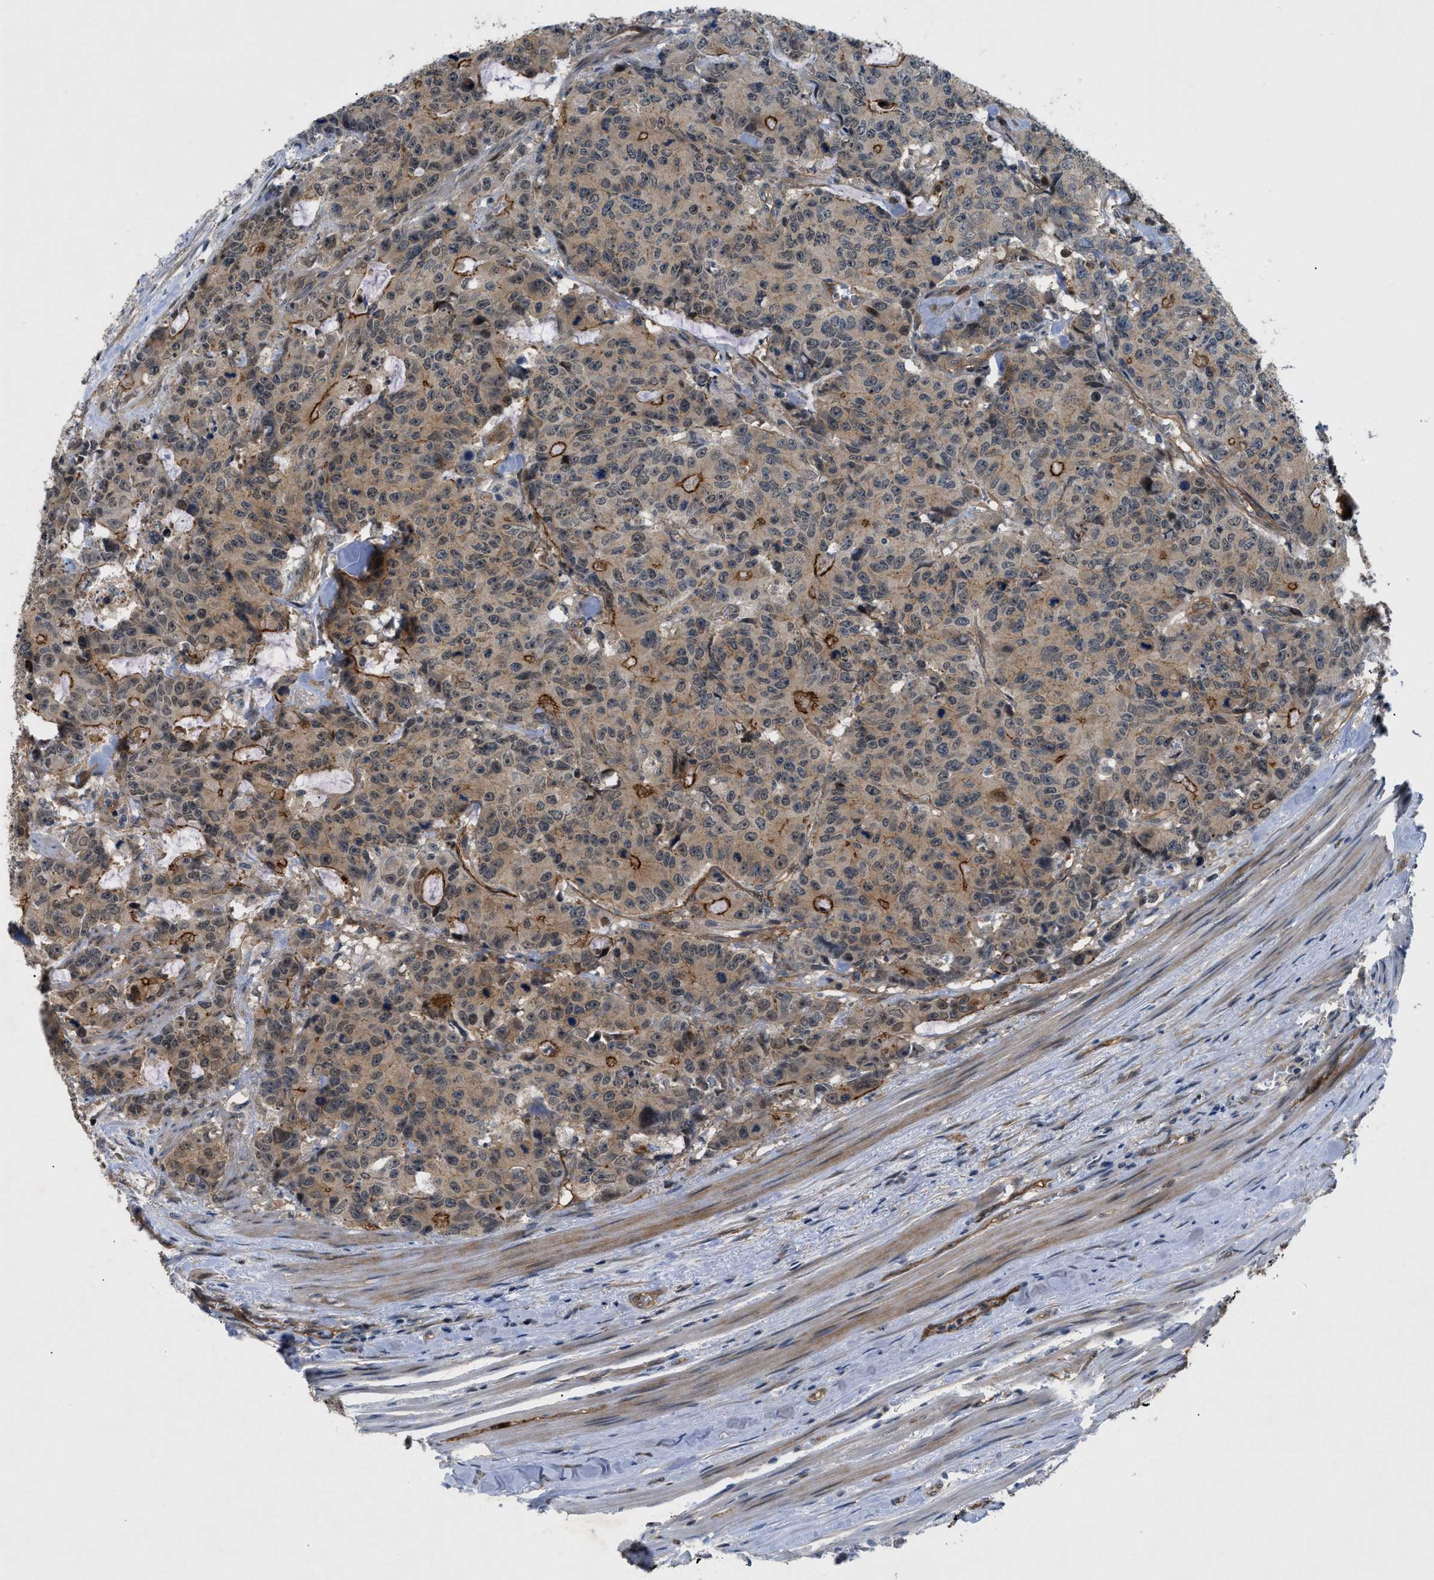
{"staining": {"intensity": "moderate", "quantity": ">75%", "location": "cytoplasmic/membranous"}, "tissue": "colorectal cancer", "cell_type": "Tumor cells", "image_type": "cancer", "snomed": [{"axis": "morphology", "description": "Adenocarcinoma, NOS"}, {"axis": "topography", "description": "Colon"}], "caption": "High-power microscopy captured an immunohistochemistry histopathology image of adenocarcinoma (colorectal), revealing moderate cytoplasmic/membranous expression in approximately >75% of tumor cells.", "gene": "TRAK2", "patient": {"sex": "female", "age": 86}}